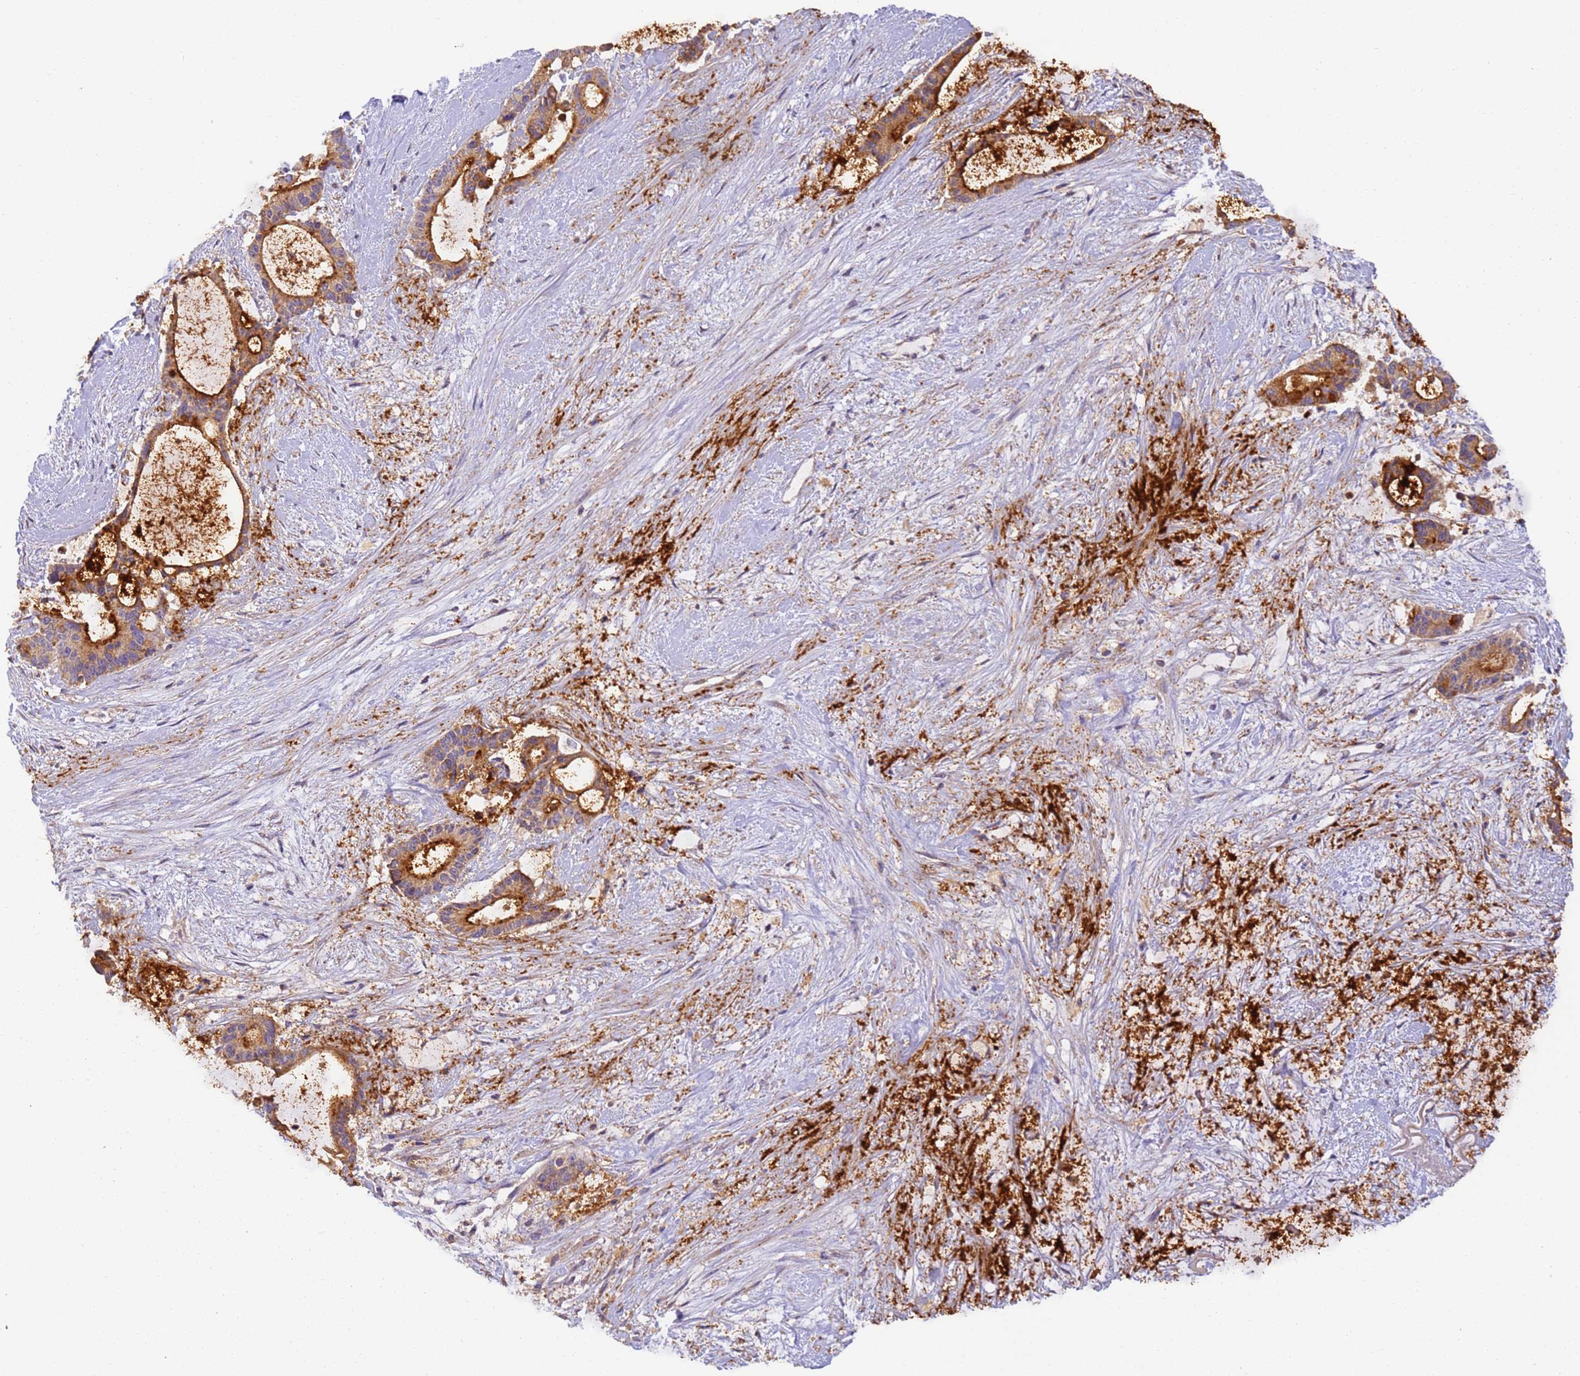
{"staining": {"intensity": "moderate", "quantity": ">75%", "location": "cytoplasmic/membranous"}, "tissue": "liver cancer", "cell_type": "Tumor cells", "image_type": "cancer", "snomed": [{"axis": "morphology", "description": "Normal tissue, NOS"}, {"axis": "morphology", "description": "Cholangiocarcinoma"}, {"axis": "topography", "description": "Liver"}, {"axis": "topography", "description": "Peripheral nerve tissue"}], "caption": "Protein expression by immunohistochemistry (IHC) exhibits moderate cytoplasmic/membranous staining in approximately >75% of tumor cells in cholangiocarcinoma (liver).", "gene": "TIGAR", "patient": {"sex": "female", "age": 73}}